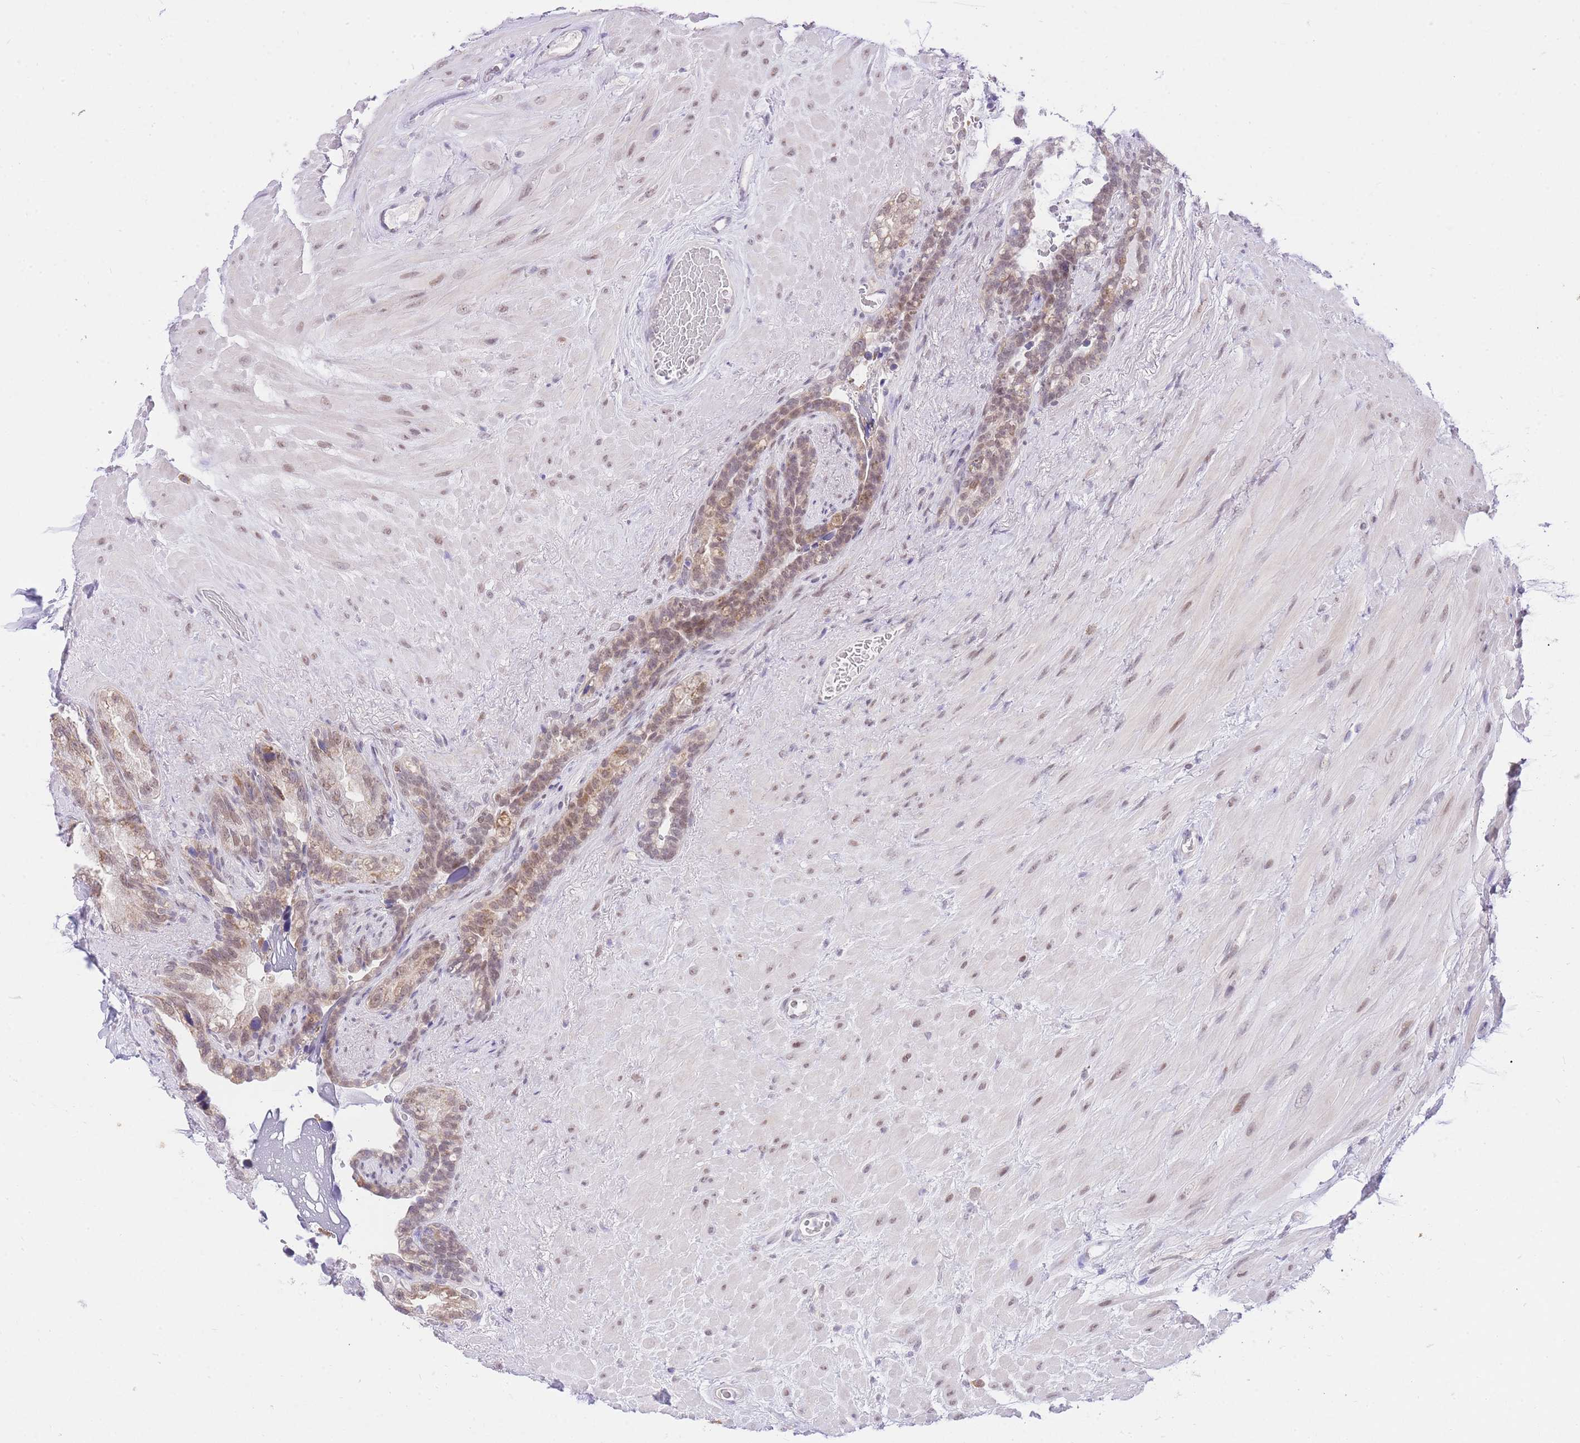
{"staining": {"intensity": "moderate", "quantity": "25%-75%", "location": "cytoplasmic/membranous,nuclear"}, "tissue": "seminal vesicle", "cell_type": "Glandular cells", "image_type": "normal", "snomed": [{"axis": "morphology", "description": "Normal tissue, NOS"}, {"axis": "topography", "description": "Seminal veicle"}], "caption": "This micrograph reveals normal seminal vesicle stained with IHC to label a protein in brown. The cytoplasmic/membranous,nuclear of glandular cells show moderate positivity for the protein. Nuclei are counter-stained blue.", "gene": "UBXN7", "patient": {"sex": "male", "age": 80}}